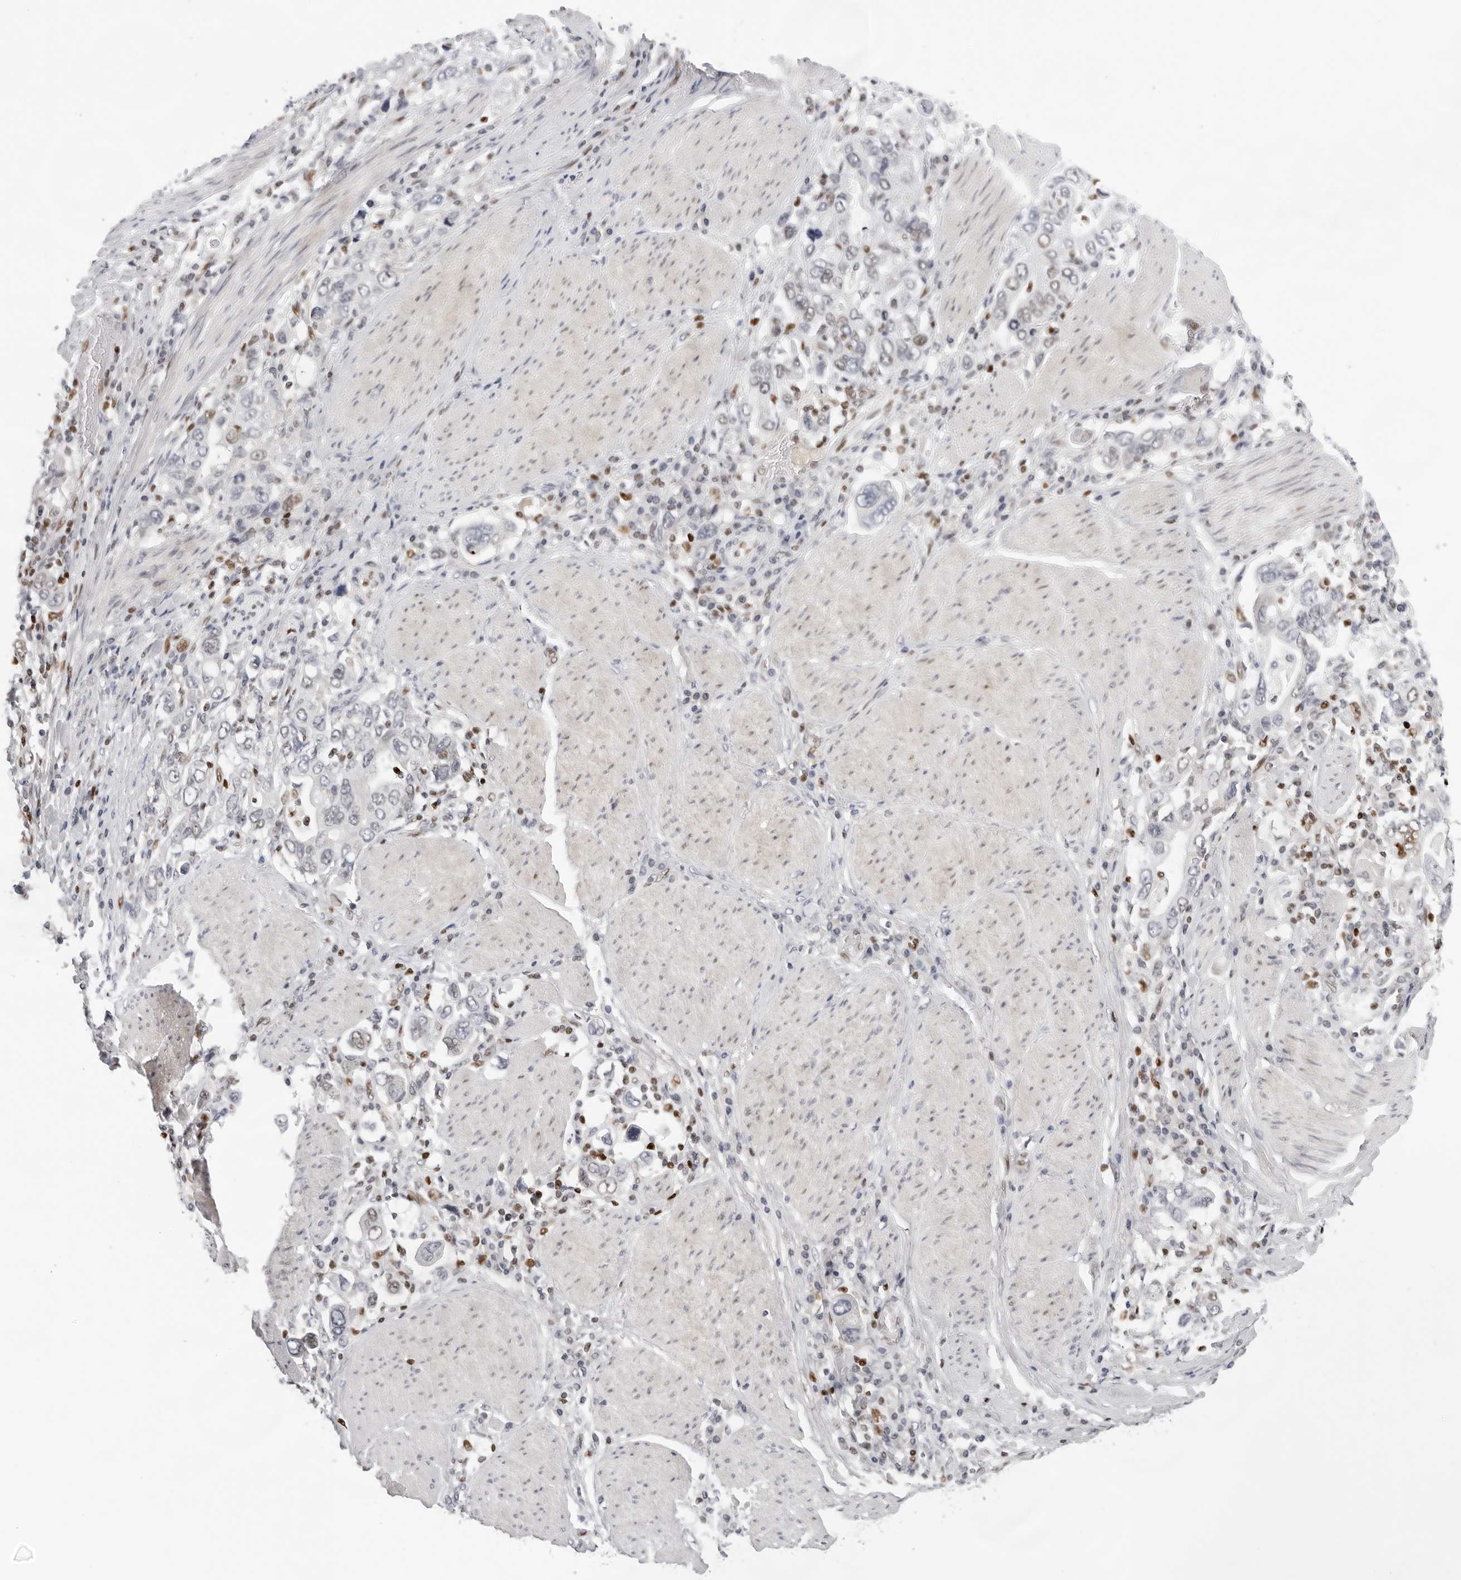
{"staining": {"intensity": "negative", "quantity": "none", "location": "none"}, "tissue": "stomach cancer", "cell_type": "Tumor cells", "image_type": "cancer", "snomed": [{"axis": "morphology", "description": "Adenocarcinoma, NOS"}, {"axis": "topography", "description": "Stomach, upper"}], "caption": "This is an IHC photomicrograph of human adenocarcinoma (stomach). There is no expression in tumor cells.", "gene": "OGG1", "patient": {"sex": "male", "age": 62}}